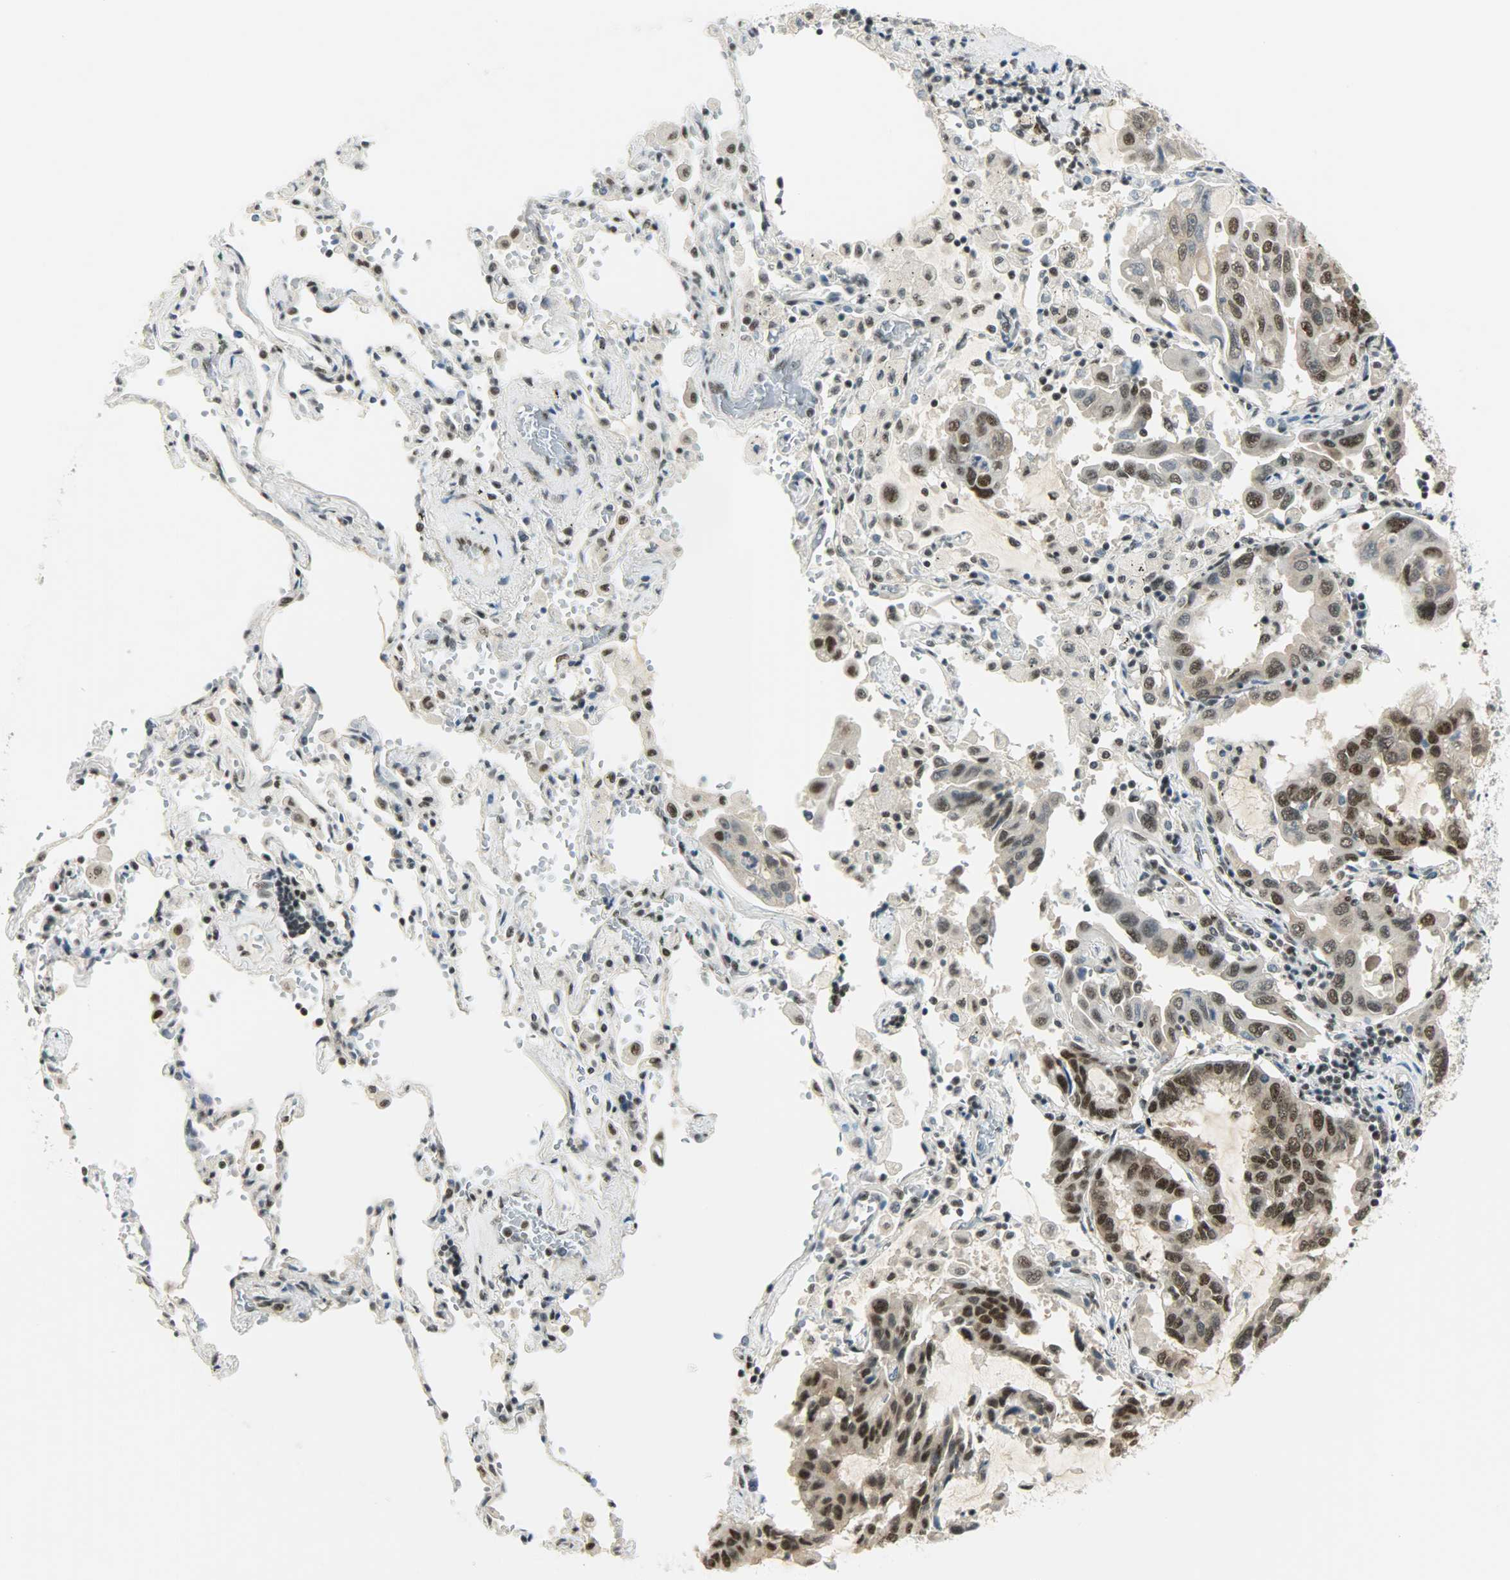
{"staining": {"intensity": "strong", "quantity": ">75%", "location": "nuclear"}, "tissue": "lung cancer", "cell_type": "Tumor cells", "image_type": "cancer", "snomed": [{"axis": "morphology", "description": "Adenocarcinoma, NOS"}, {"axis": "topography", "description": "Lung"}], "caption": "A micrograph of lung adenocarcinoma stained for a protein reveals strong nuclear brown staining in tumor cells. (IHC, brightfield microscopy, high magnification).", "gene": "SUGP1", "patient": {"sex": "male", "age": 64}}